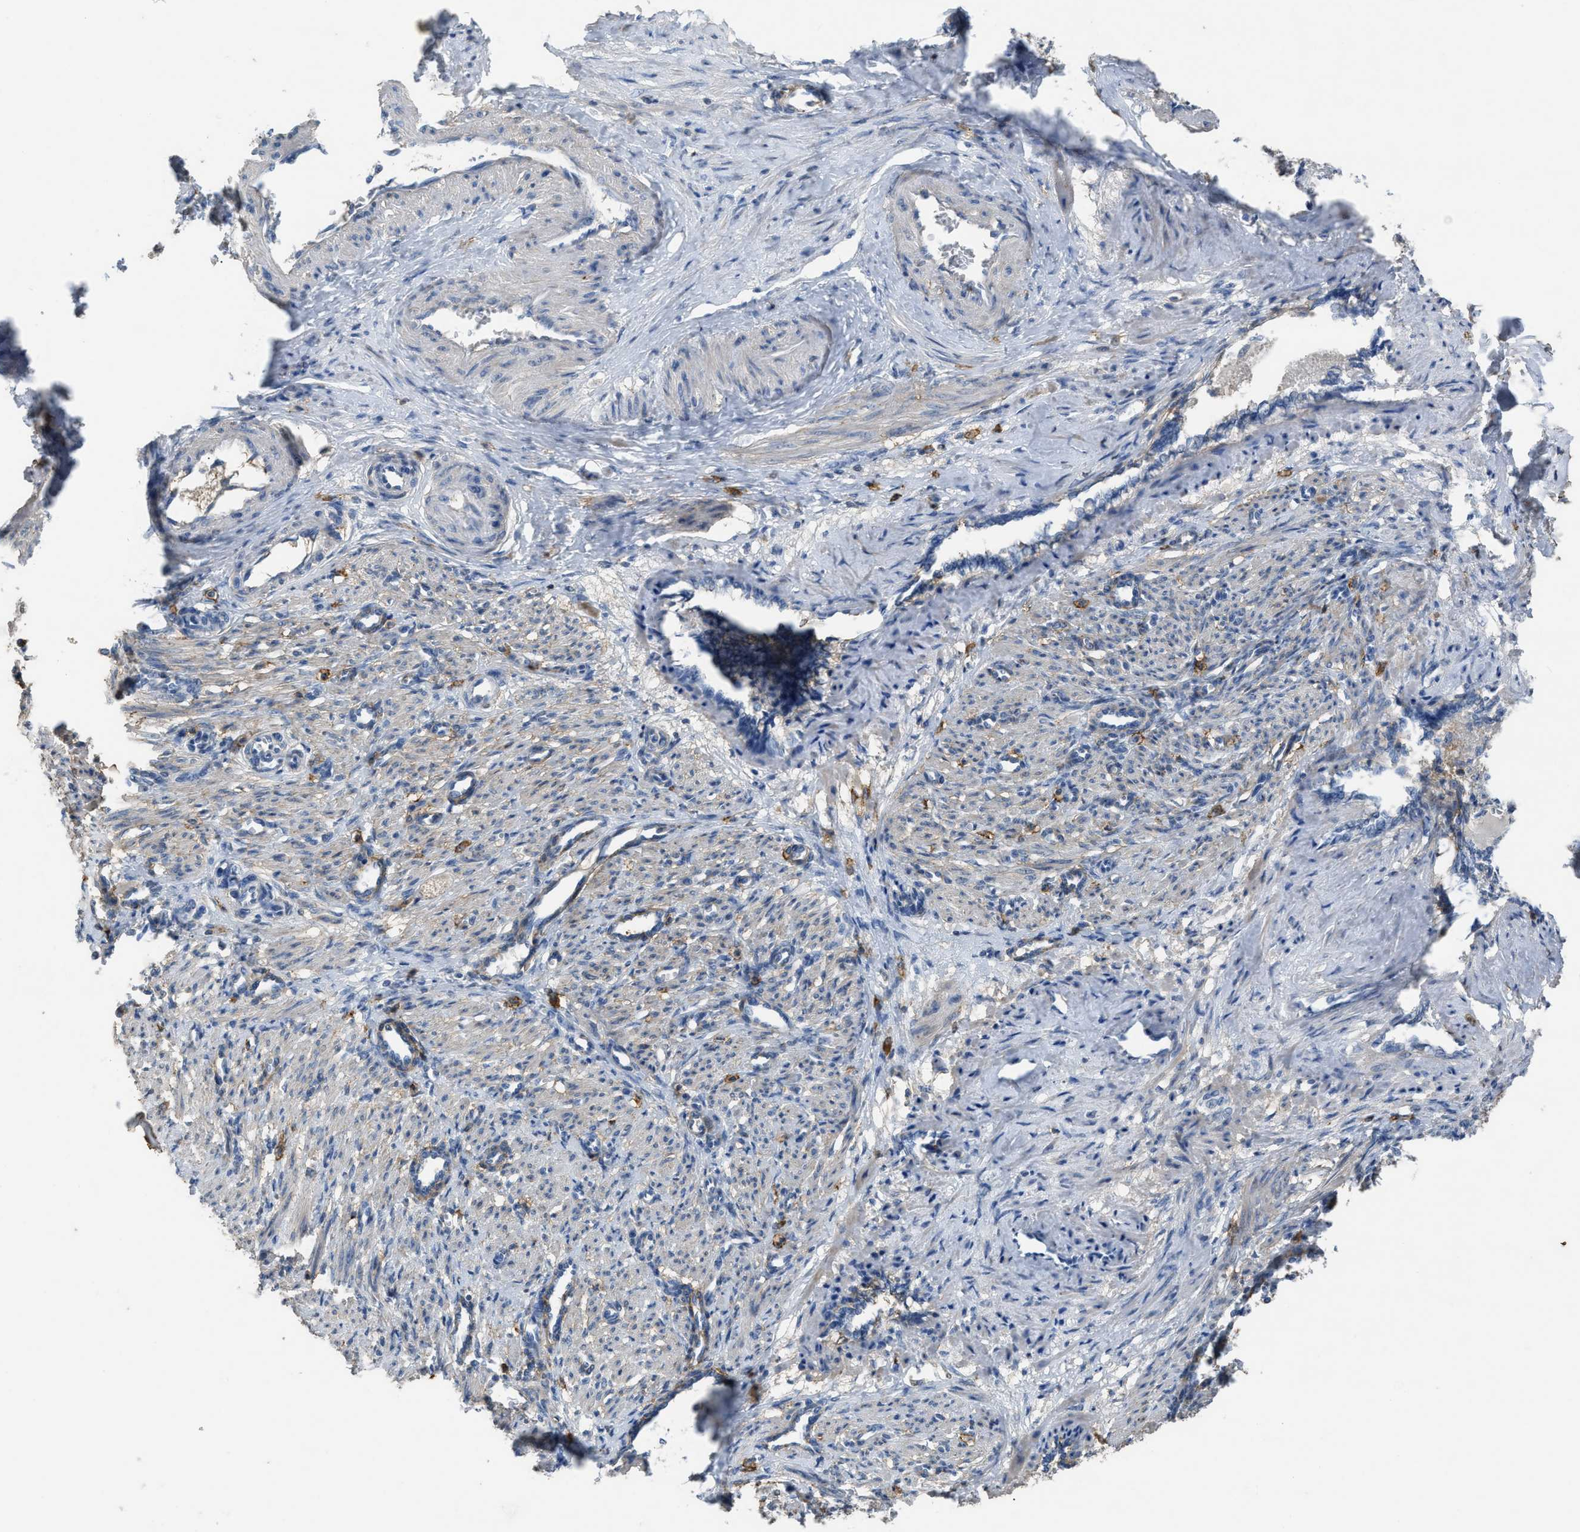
{"staining": {"intensity": "weak", "quantity": "25%-75%", "location": "cytoplasmic/membranous"}, "tissue": "smooth muscle", "cell_type": "Smooth muscle cells", "image_type": "normal", "snomed": [{"axis": "morphology", "description": "Normal tissue, NOS"}, {"axis": "topography", "description": "Endometrium"}], "caption": "This micrograph exhibits IHC staining of normal smooth muscle, with low weak cytoplasmic/membranous positivity in about 25%-75% of smooth muscle cells.", "gene": "OR51E1", "patient": {"sex": "female", "age": 33}}